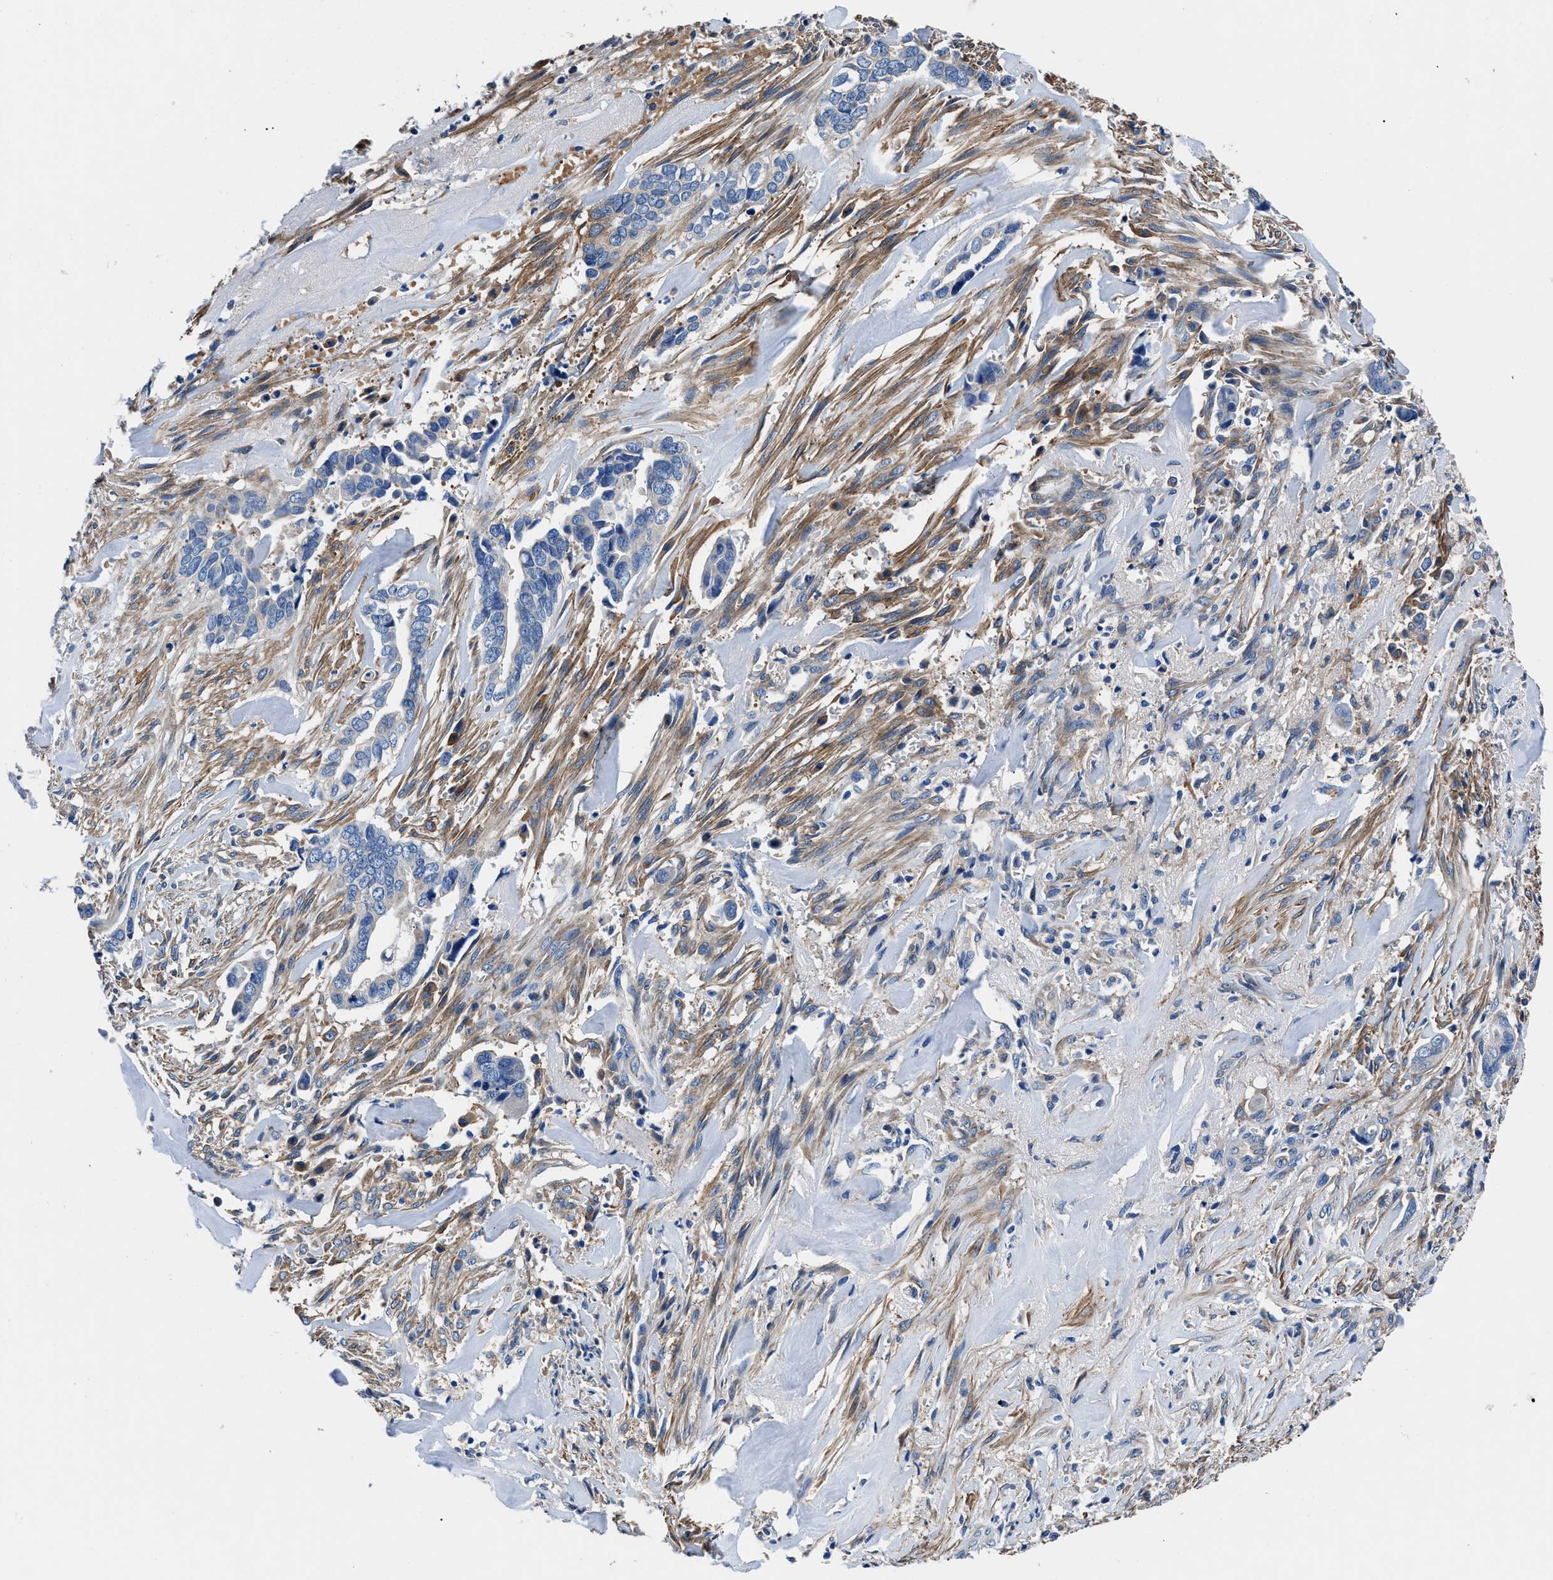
{"staining": {"intensity": "weak", "quantity": "<25%", "location": "cytoplasmic/membranous"}, "tissue": "liver cancer", "cell_type": "Tumor cells", "image_type": "cancer", "snomed": [{"axis": "morphology", "description": "Cholangiocarcinoma"}, {"axis": "topography", "description": "Liver"}], "caption": "Immunohistochemistry image of human liver cancer (cholangiocarcinoma) stained for a protein (brown), which exhibits no staining in tumor cells.", "gene": "NEU1", "patient": {"sex": "female", "age": 79}}